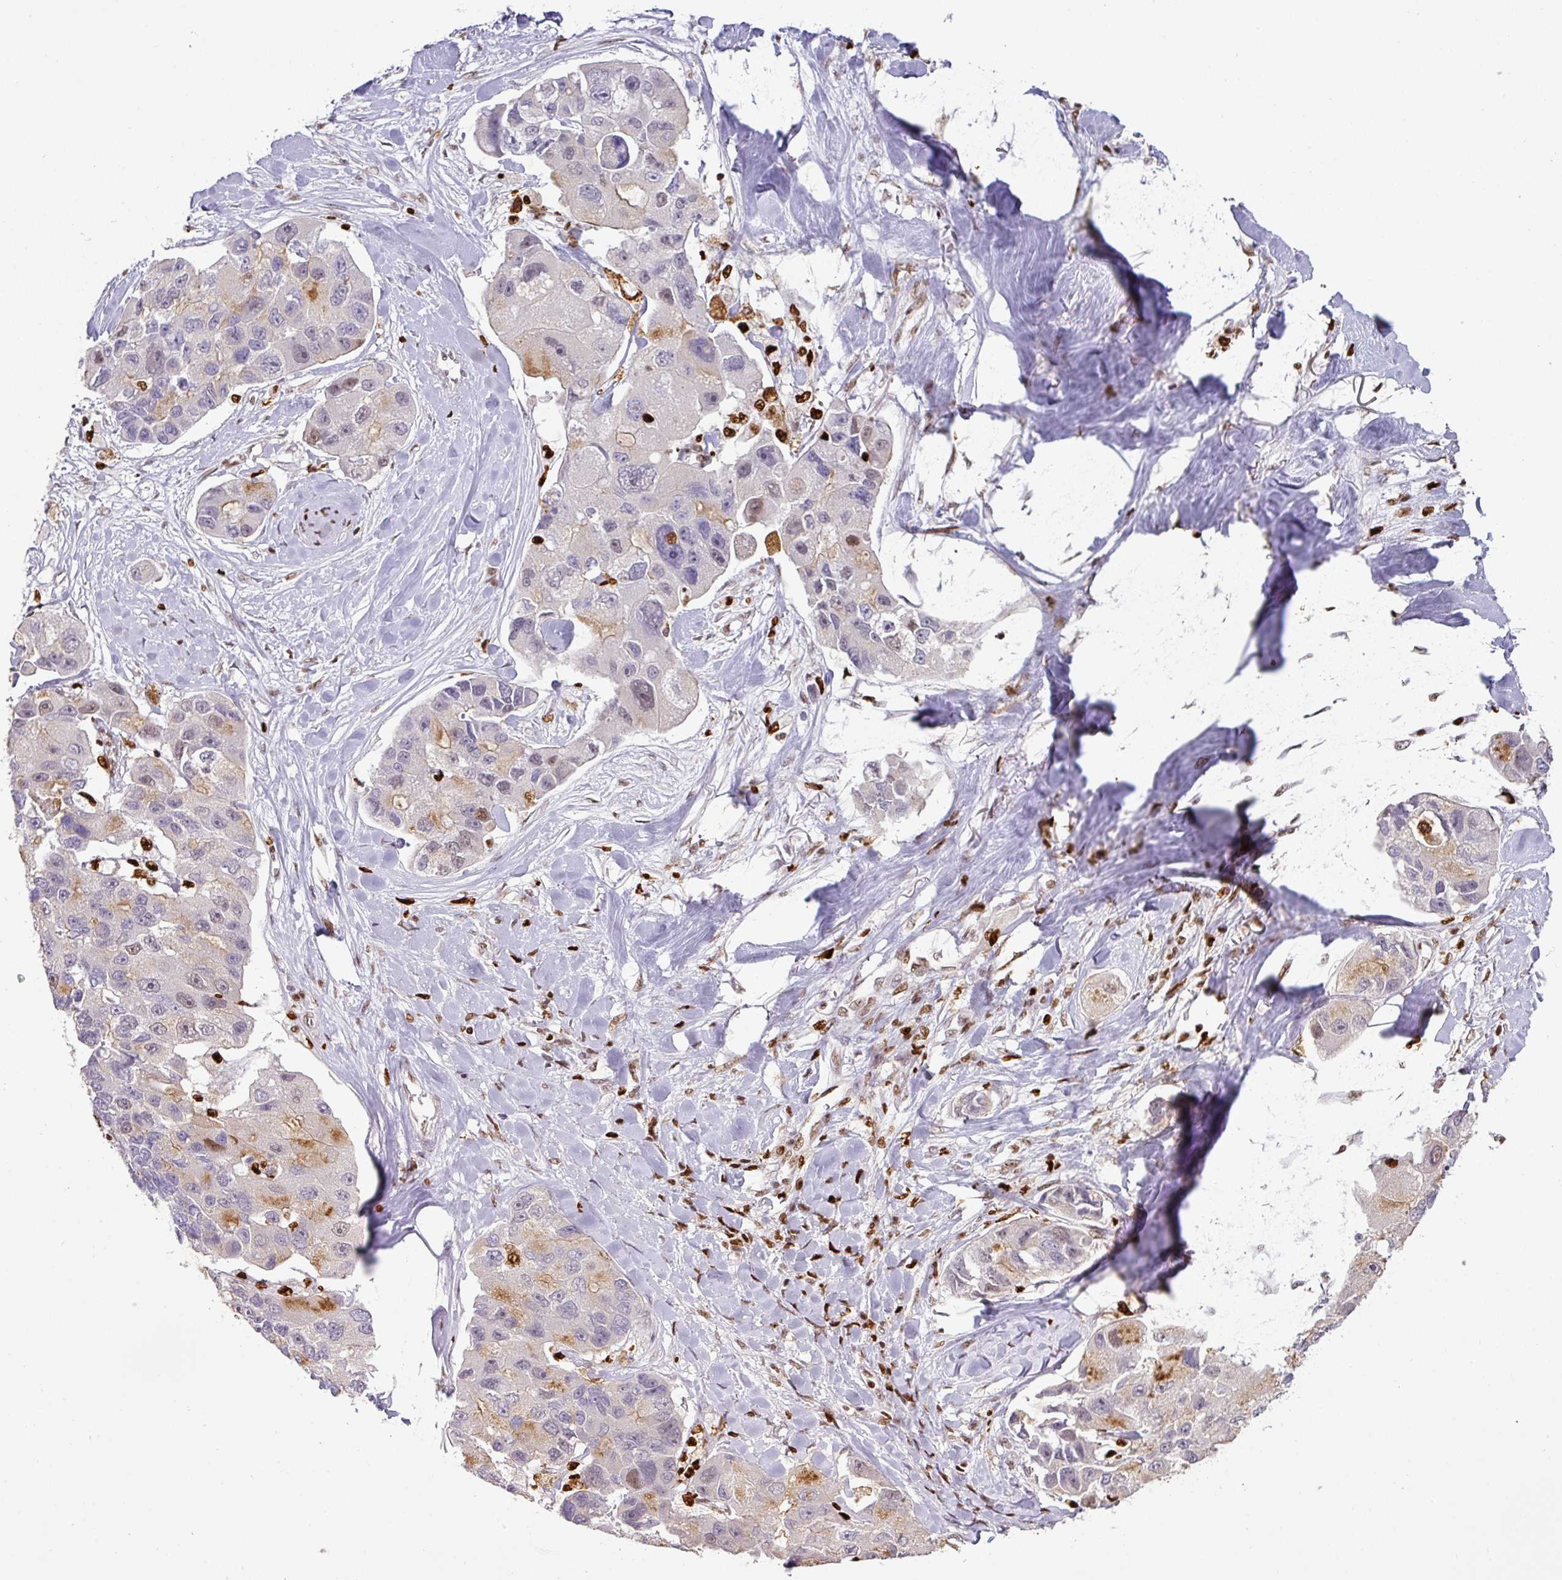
{"staining": {"intensity": "negative", "quantity": "none", "location": "none"}, "tissue": "lung cancer", "cell_type": "Tumor cells", "image_type": "cancer", "snomed": [{"axis": "morphology", "description": "Adenocarcinoma, NOS"}, {"axis": "topography", "description": "Lung"}], "caption": "Lung cancer was stained to show a protein in brown. There is no significant positivity in tumor cells. Brightfield microscopy of IHC stained with DAB (brown) and hematoxylin (blue), captured at high magnification.", "gene": "SAMHD1", "patient": {"sex": "female", "age": 54}}